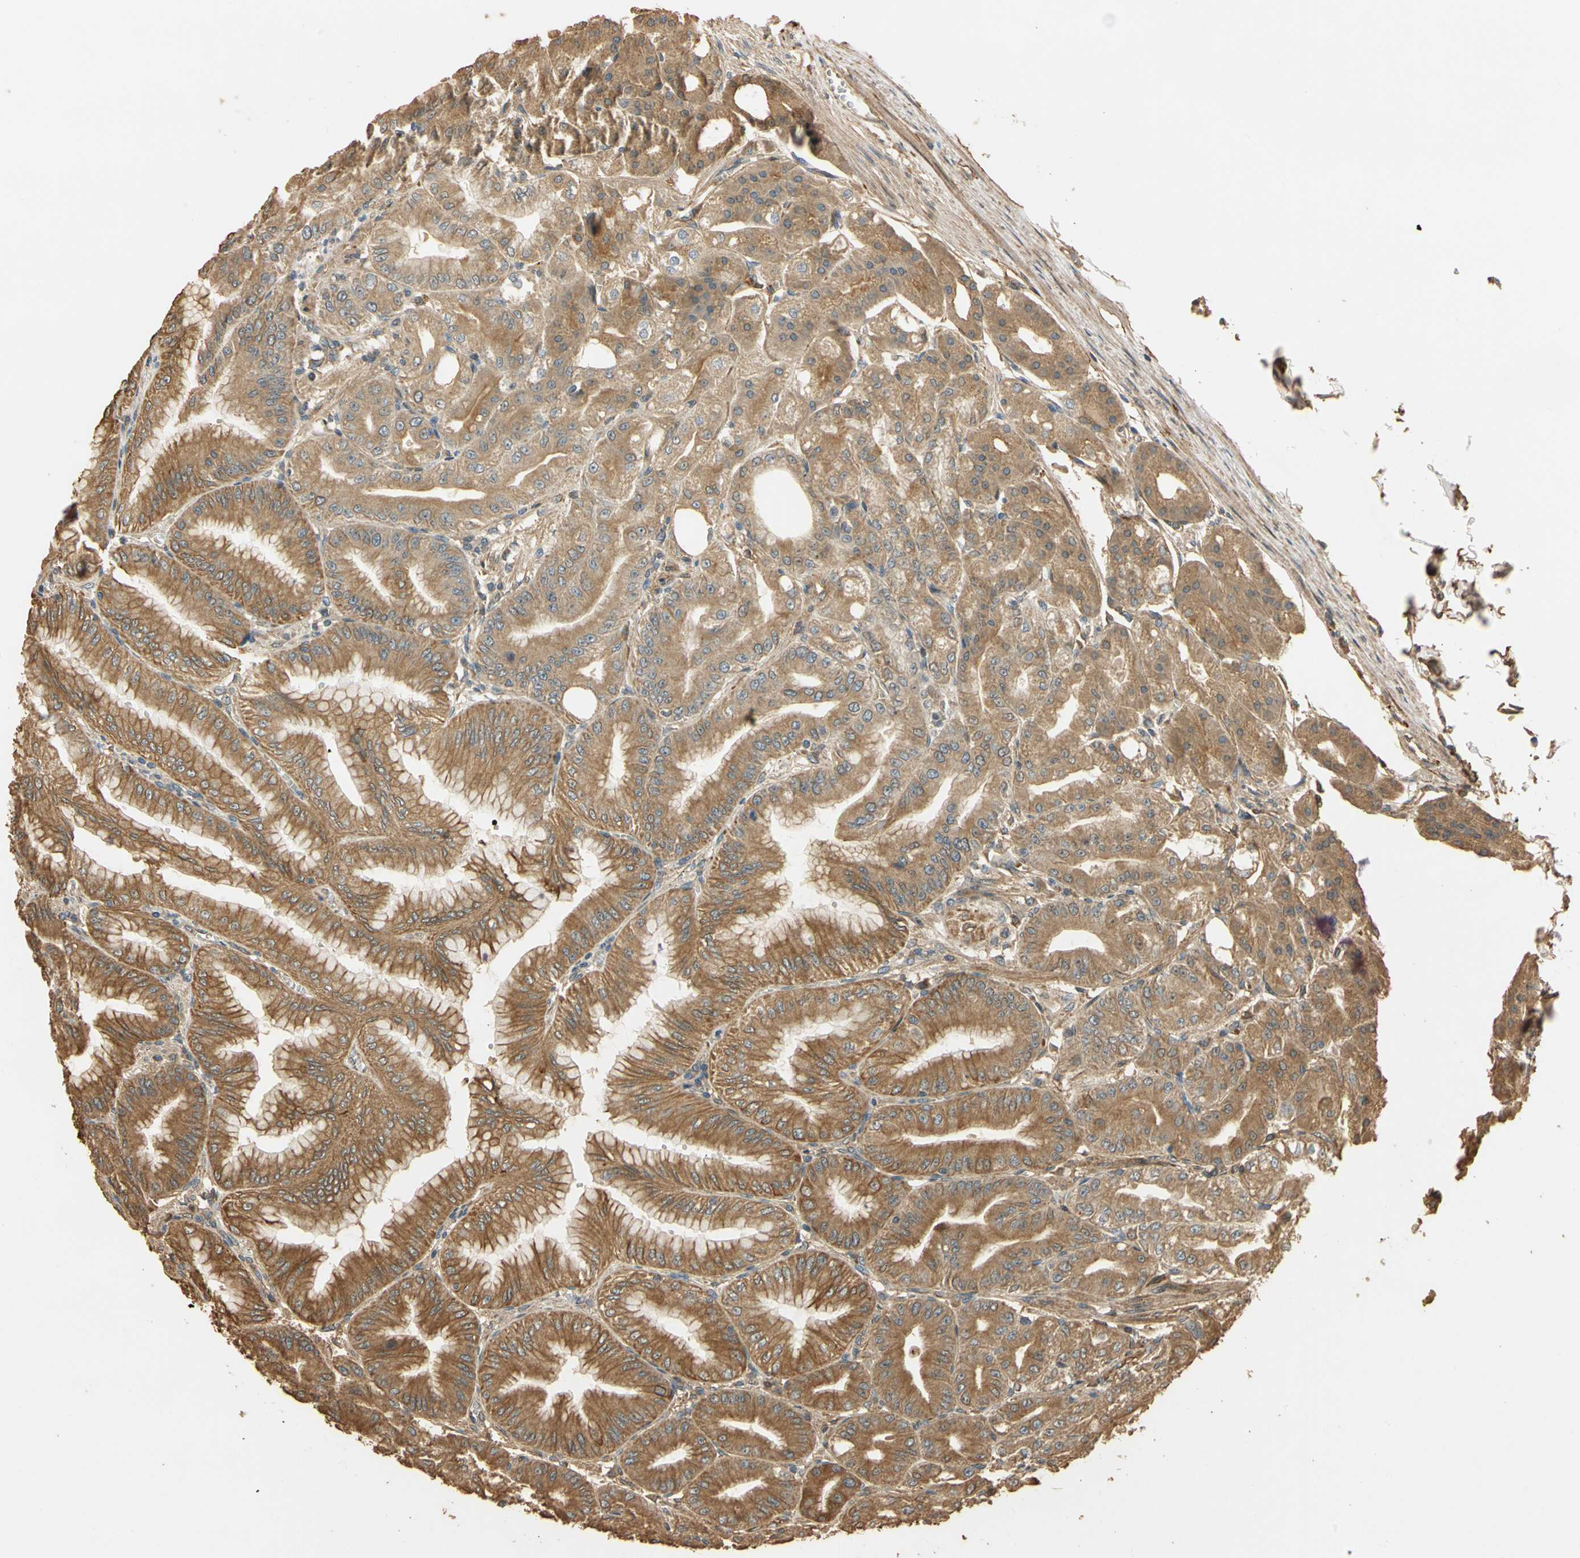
{"staining": {"intensity": "moderate", "quantity": ">75%", "location": "cytoplasmic/membranous"}, "tissue": "stomach", "cell_type": "Glandular cells", "image_type": "normal", "snomed": [{"axis": "morphology", "description": "Normal tissue, NOS"}, {"axis": "topography", "description": "Stomach, lower"}], "caption": "Protein staining of benign stomach shows moderate cytoplasmic/membranous expression in approximately >75% of glandular cells. (Brightfield microscopy of DAB IHC at high magnification).", "gene": "MGRN1", "patient": {"sex": "male", "age": 71}}